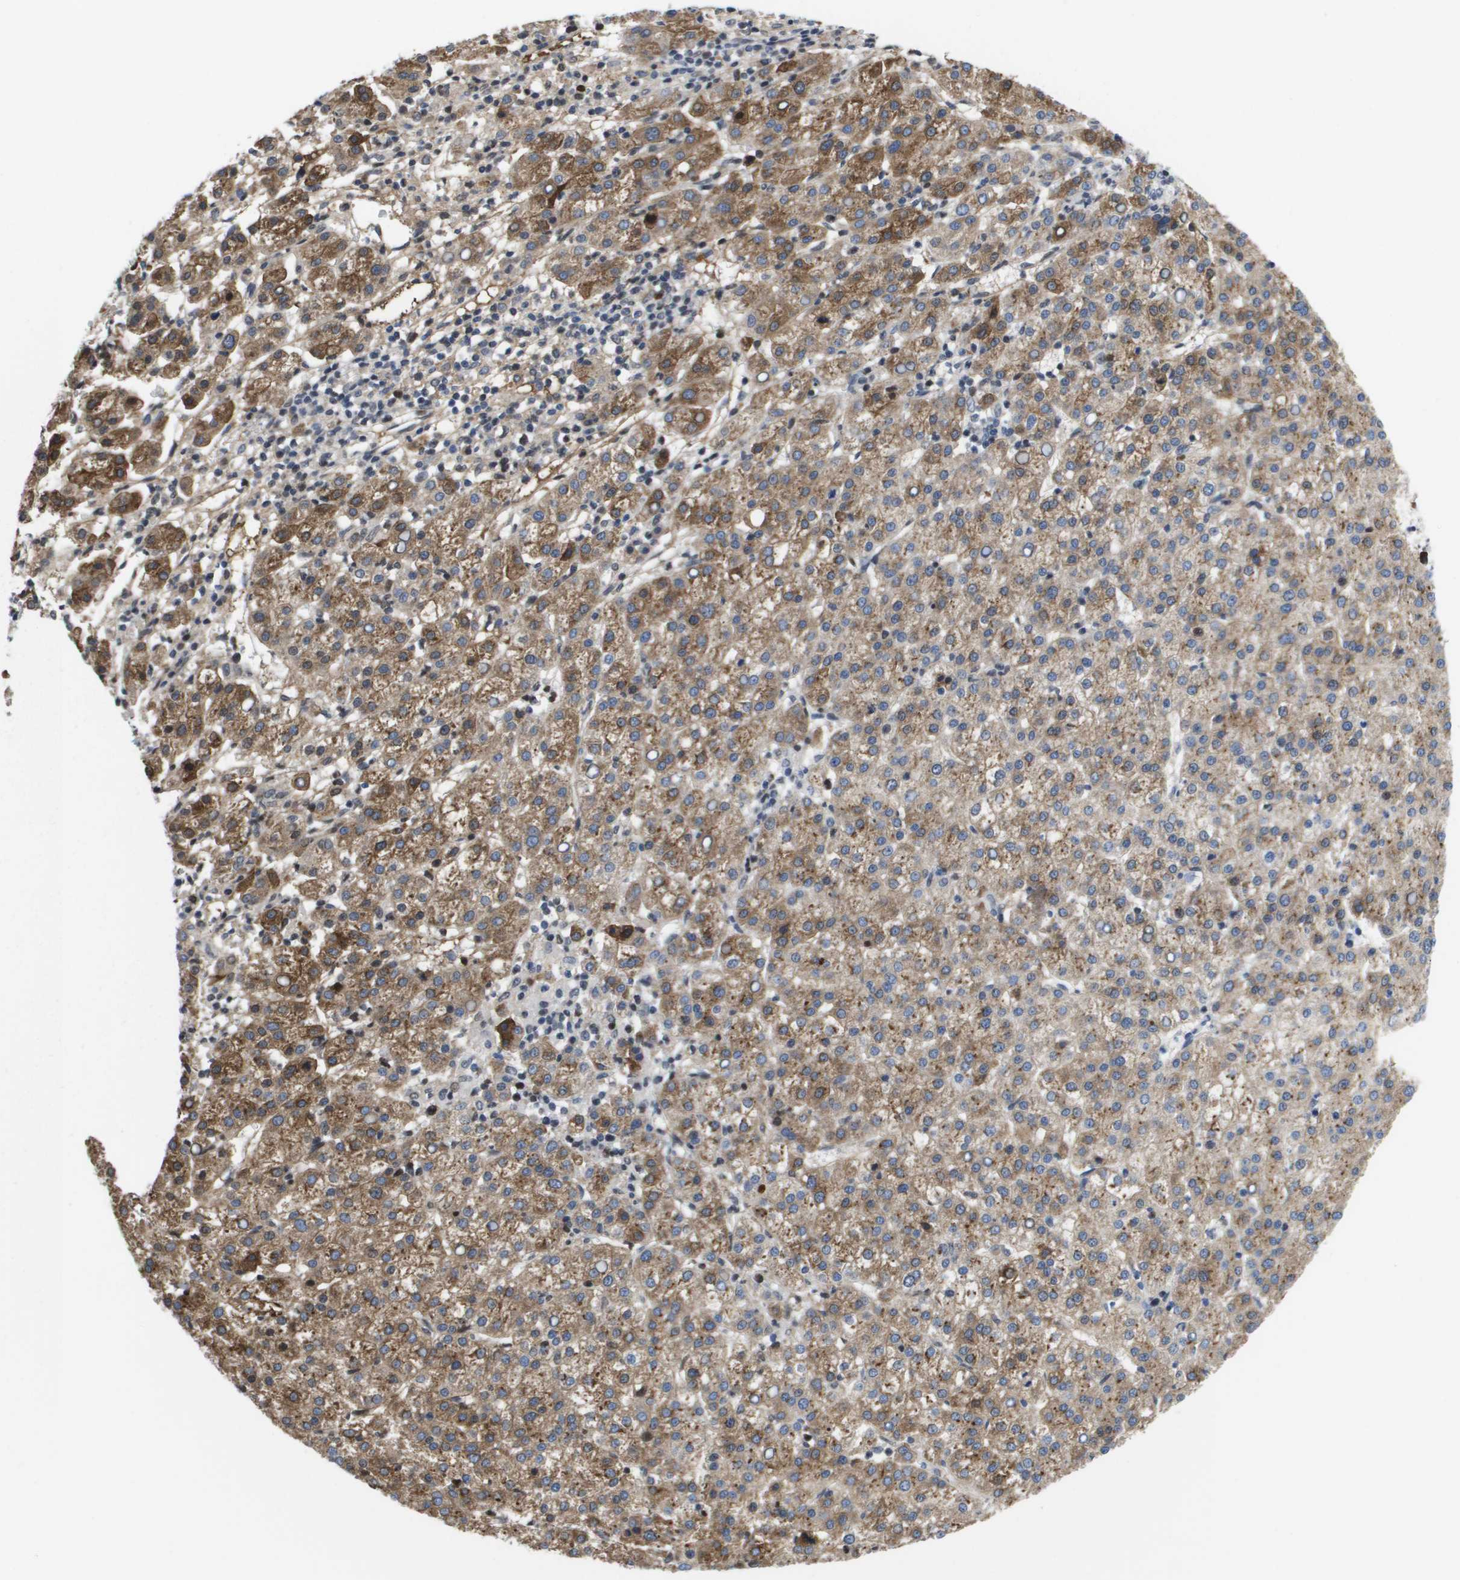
{"staining": {"intensity": "moderate", "quantity": ">75%", "location": "cytoplasmic/membranous"}, "tissue": "liver cancer", "cell_type": "Tumor cells", "image_type": "cancer", "snomed": [{"axis": "morphology", "description": "Carcinoma, Hepatocellular, NOS"}, {"axis": "topography", "description": "Liver"}], "caption": "Immunohistochemical staining of human liver cancer demonstrates moderate cytoplasmic/membranous protein staining in approximately >75% of tumor cells.", "gene": "SERPINC1", "patient": {"sex": "female", "age": 58}}